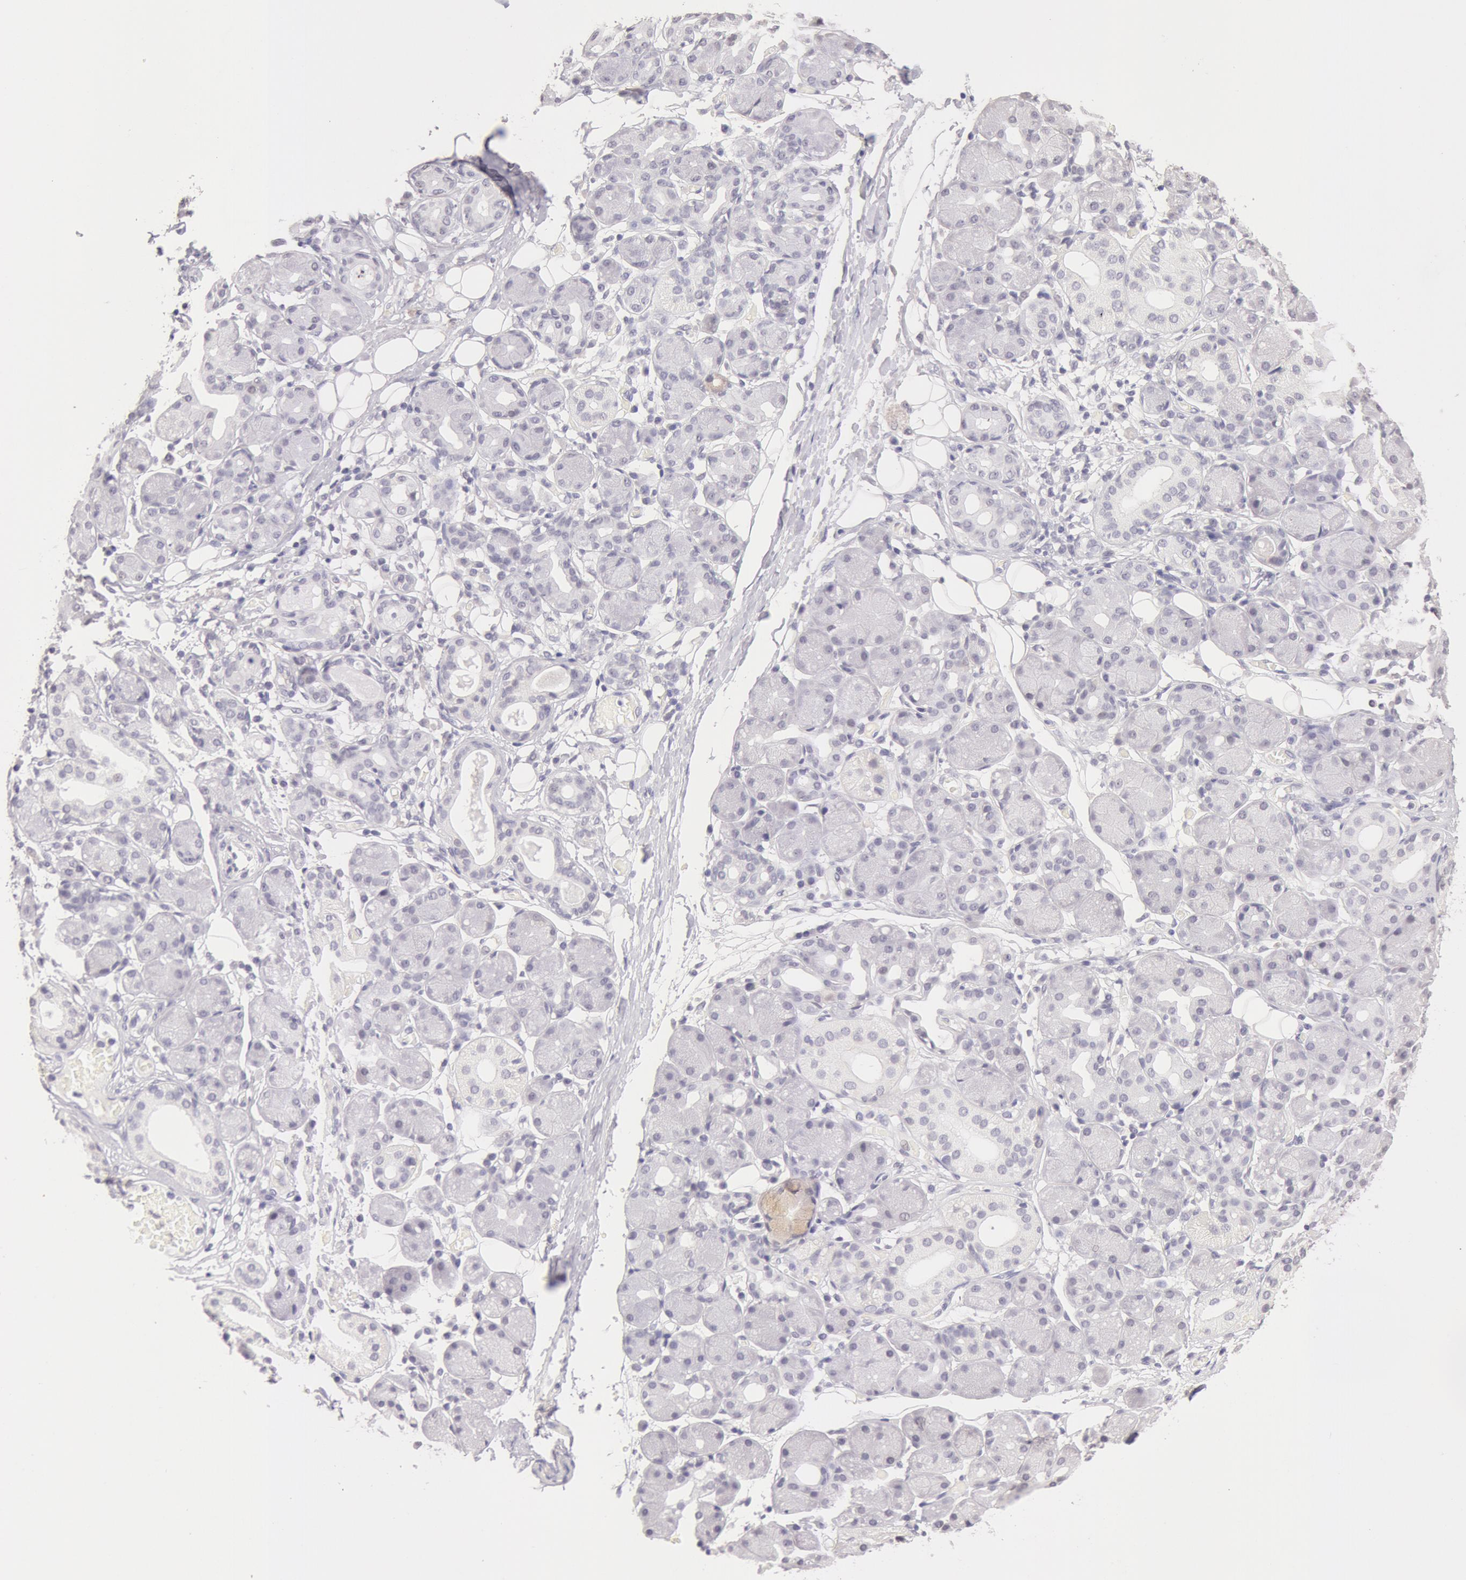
{"staining": {"intensity": "weak", "quantity": "<25%", "location": "cytoplasmic/membranous"}, "tissue": "salivary gland", "cell_type": "Glandular cells", "image_type": "normal", "snomed": [{"axis": "morphology", "description": "Normal tissue, NOS"}, {"axis": "topography", "description": "Salivary gland"}, {"axis": "topography", "description": "Peripheral nerve tissue"}], "caption": "Glandular cells show no significant positivity in unremarkable salivary gland. (DAB (3,3'-diaminobenzidine) immunohistochemistry visualized using brightfield microscopy, high magnification).", "gene": "ZNF597", "patient": {"sex": "male", "age": 62}}